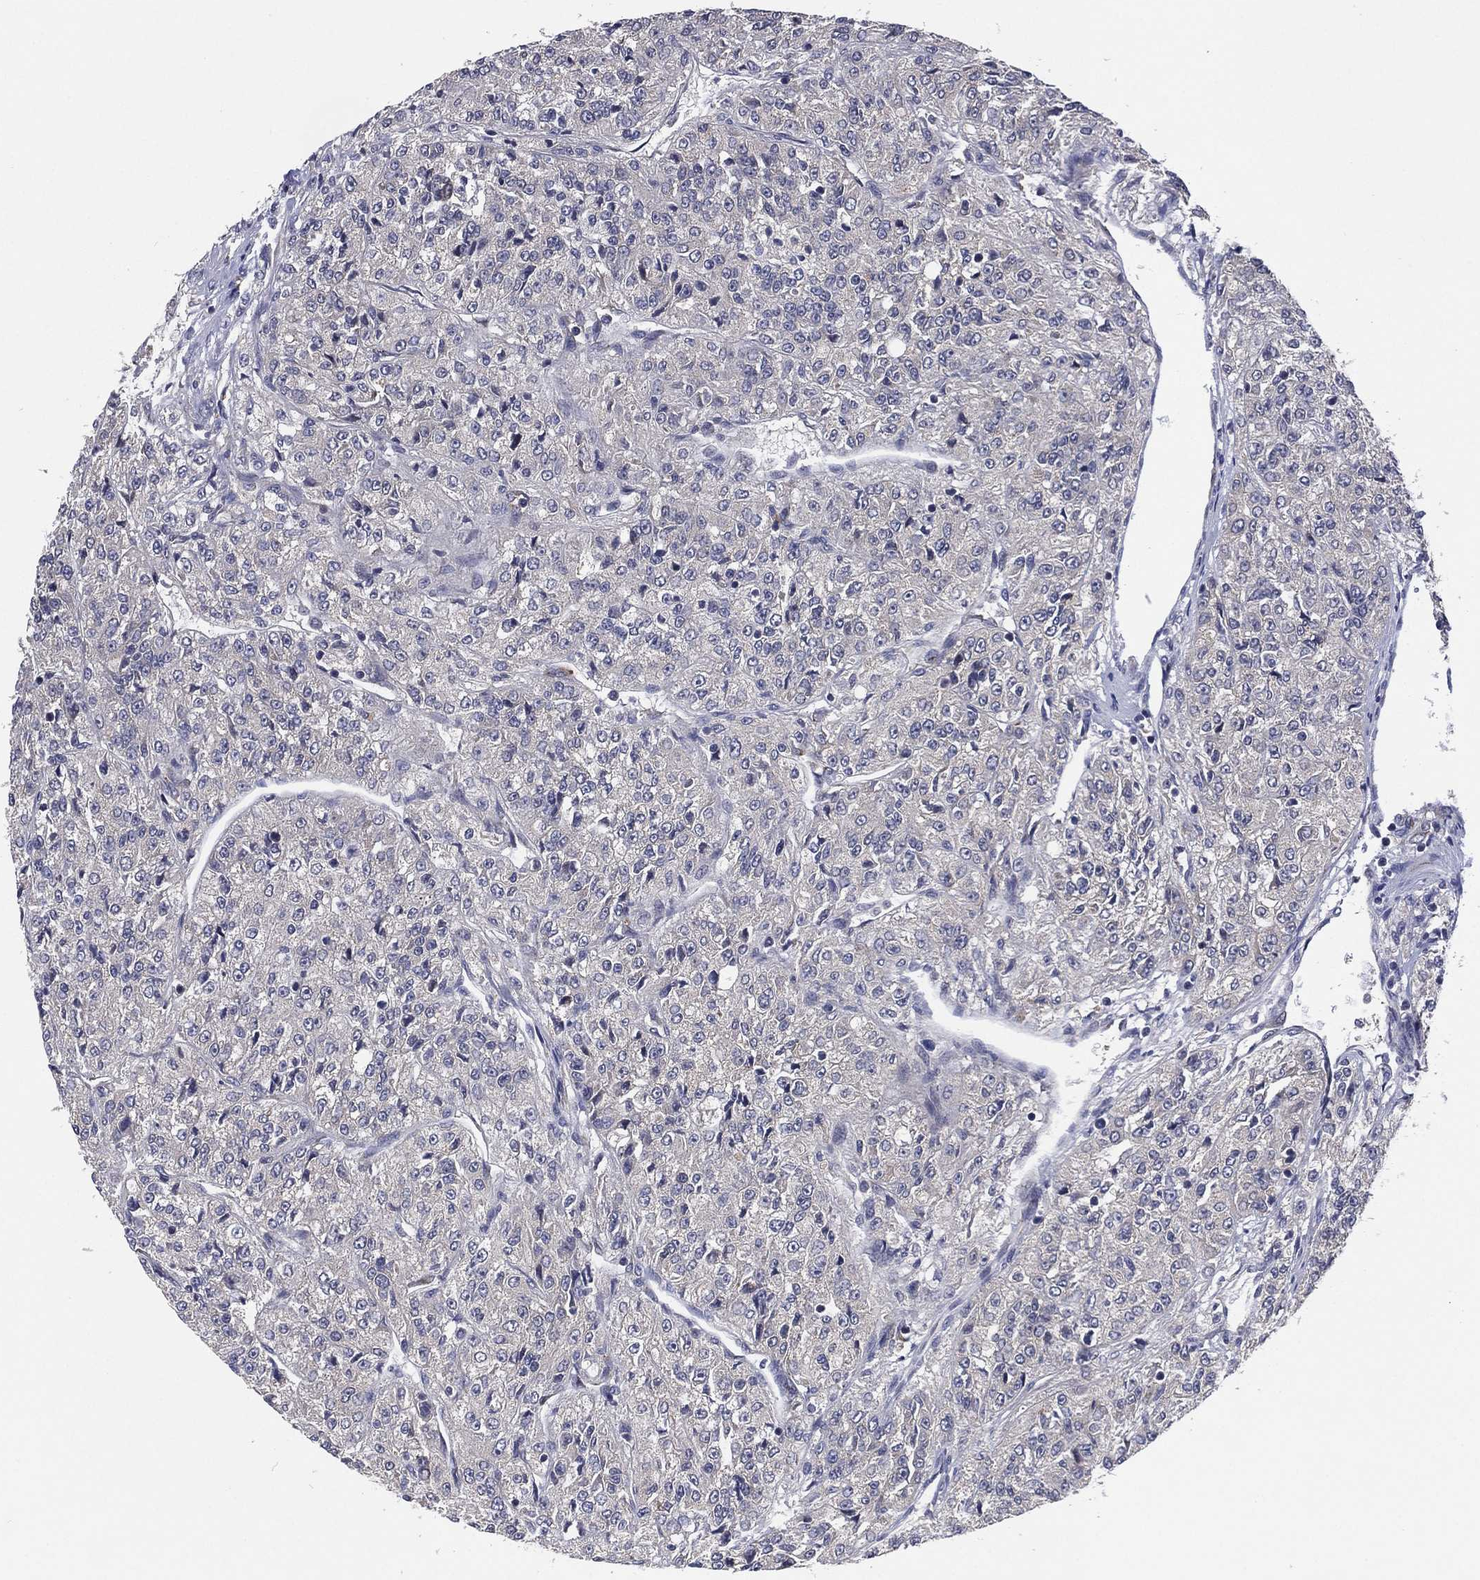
{"staining": {"intensity": "negative", "quantity": "none", "location": "none"}, "tissue": "renal cancer", "cell_type": "Tumor cells", "image_type": "cancer", "snomed": [{"axis": "morphology", "description": "Adenocarcinoma, NOS"}, {"axis": "topography", "description": "Kidney"}], "caption": "Tumor cells are negative for protein expression in human adenocarcinoma (renal).", "gene": "SELENOO", "patient": {"sex": "female", "age": 63}}